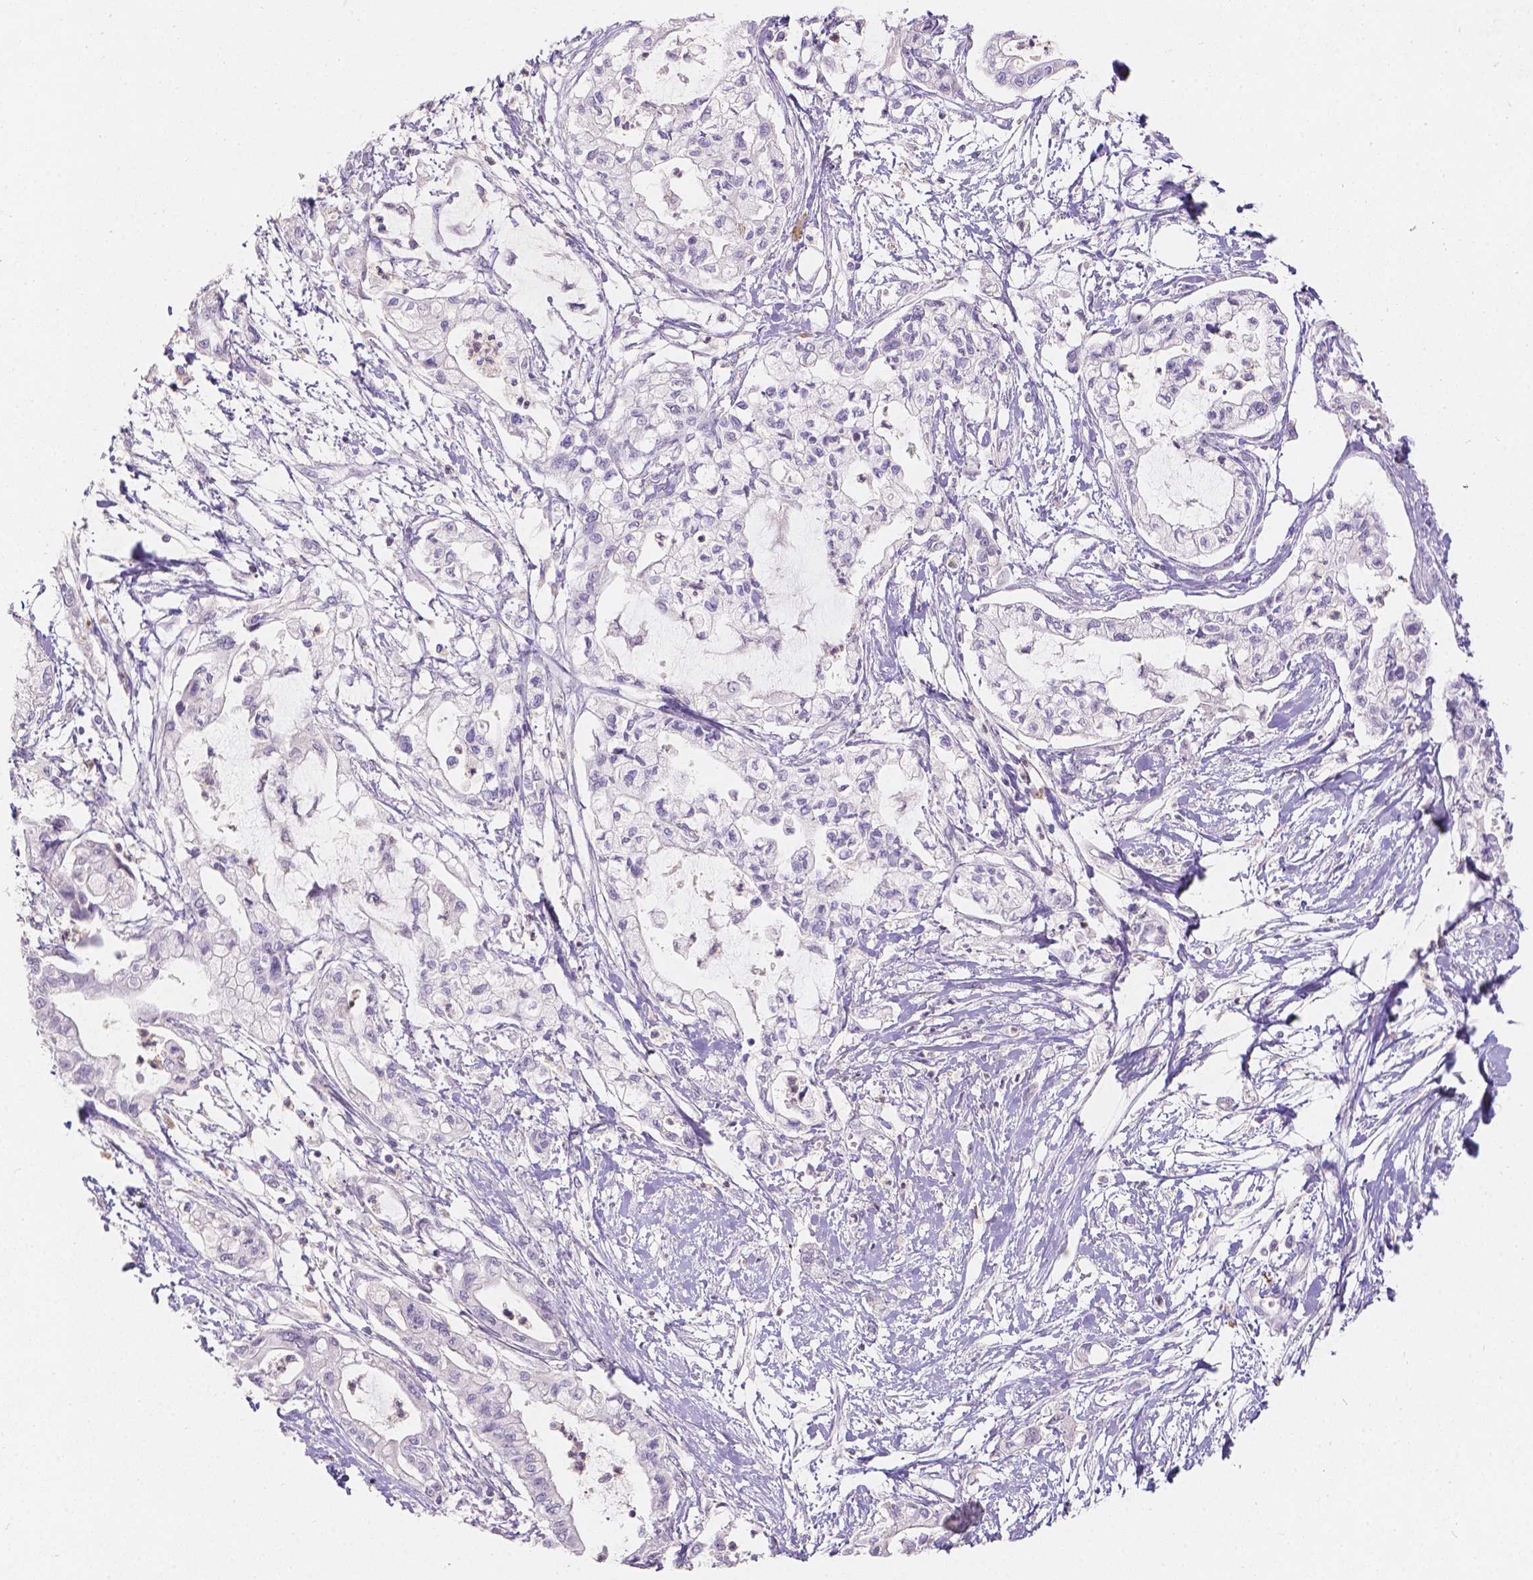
{"staining": {"intensity": "negative", "quantity": "none", "location": "none"}, "tissue": "pancreatic cancer", "cell_type": "Tumor cells", "image_type": "cancer", "snomed": [{"axis": "morphology", "description": "Adenocarcinoma, NOS"}, {"axis": "topography", "description": "Pancreas"}], "caption": "Human pancreatic adenocarcinoma stained for a protein using immunohistochemistry exhibits no positivity in tumor cells.", "gene": "DCAF4L1", "patient": {"sex": "male", "age": 54}}